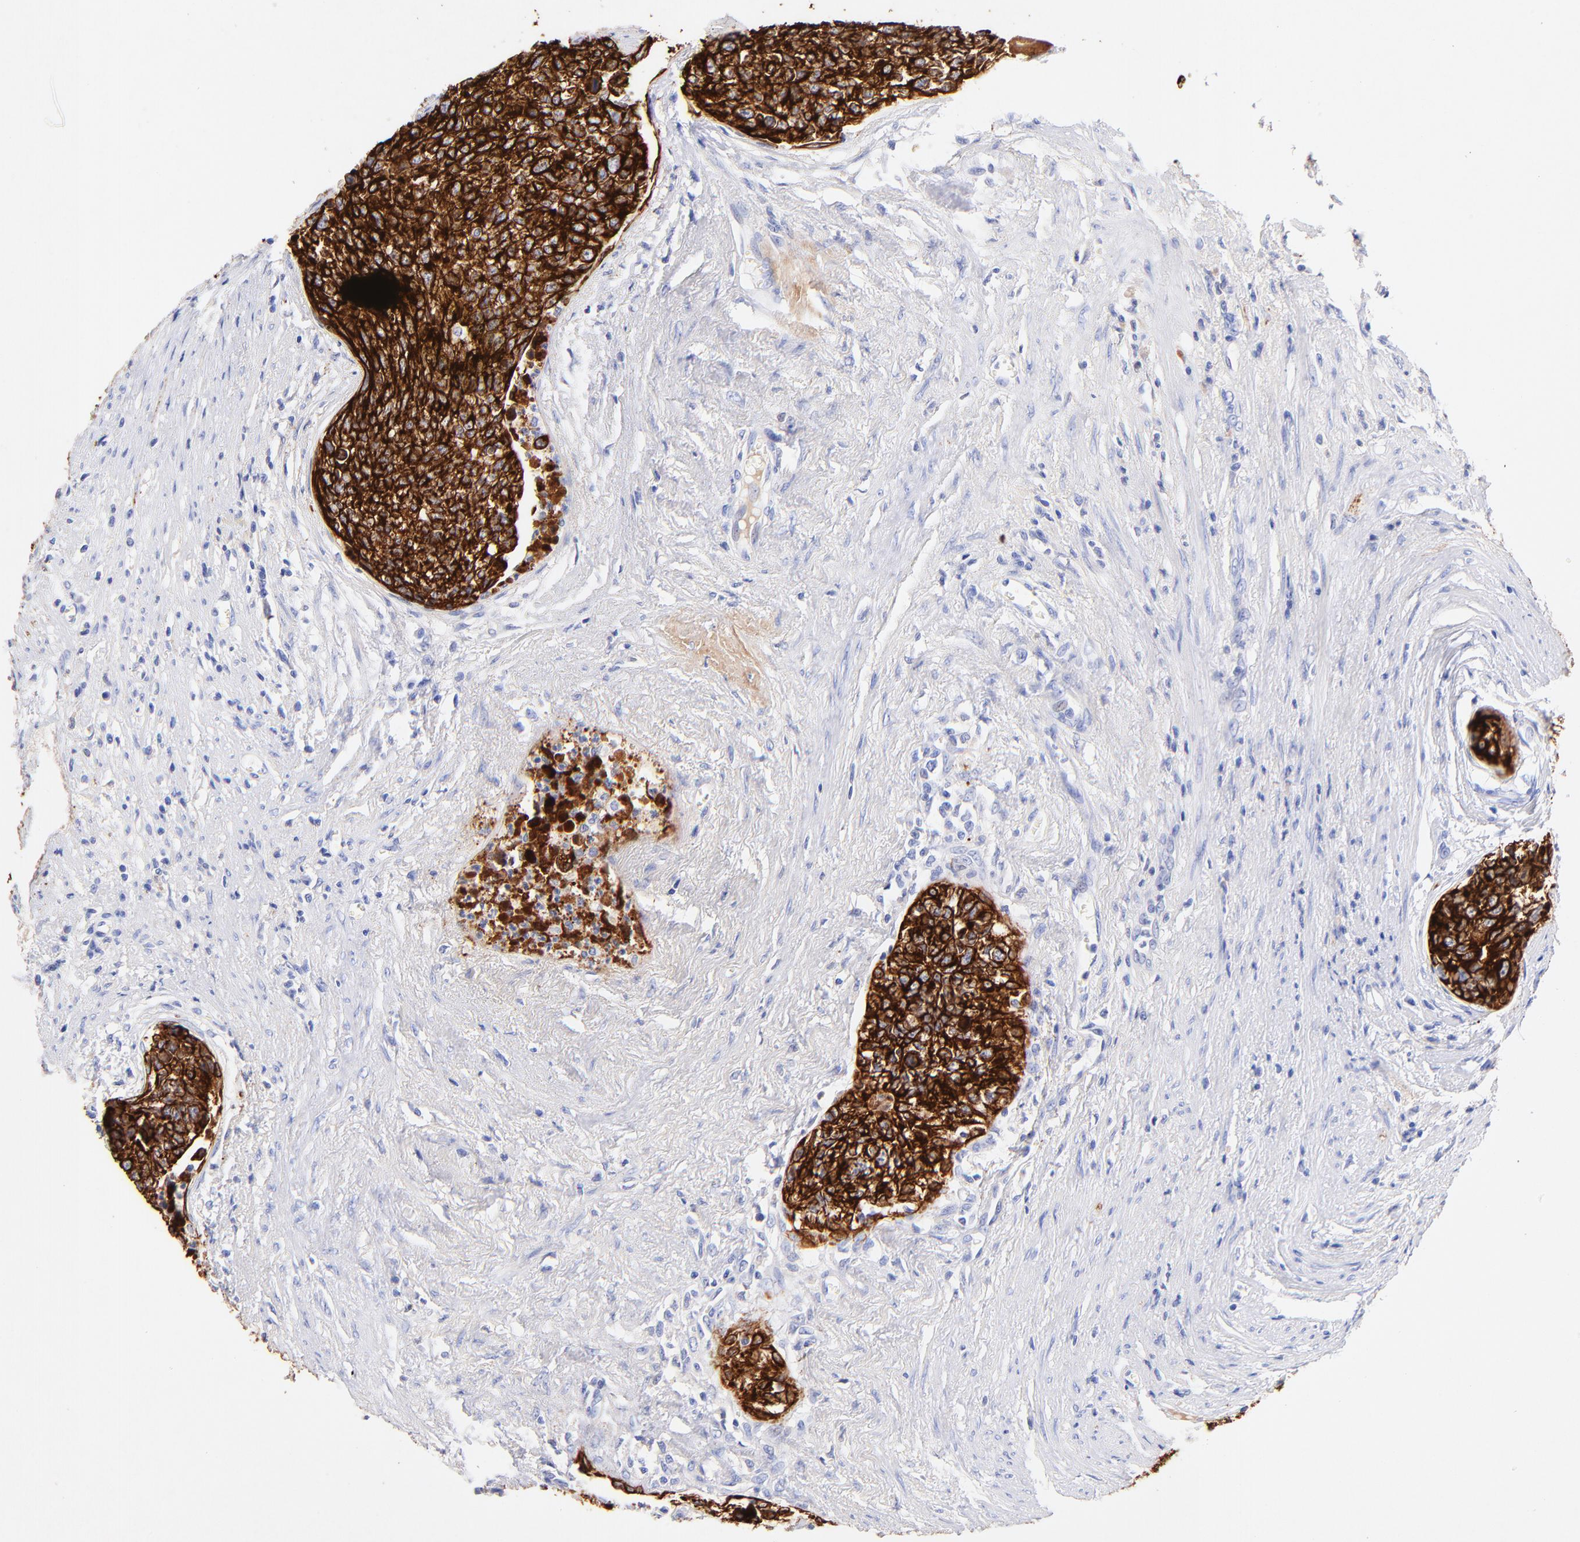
{"staining": {"intensity": "strong", "quantity": ">75%", "location": "cytoplasmic/membranous"}, "tissue": "urothelial cancer", "cell_type": "Tumor cells", "image_type": "cancer", "snomed": [{"axis": "morphology", "description": "Urothelial carcinoma, High grade"}, {"axis": "topography", "description": "Urinary bladder"}], "caption": "A high-resolution micrograph shows immunohistochemistry staining of high-grade urothelial carcinoma, which demonstrates strong cytoplasmic/membranous staining in approximately >75% of tumor cells.", "gene": "KRT19", "patient": {"sex": "male", "age": 81}}